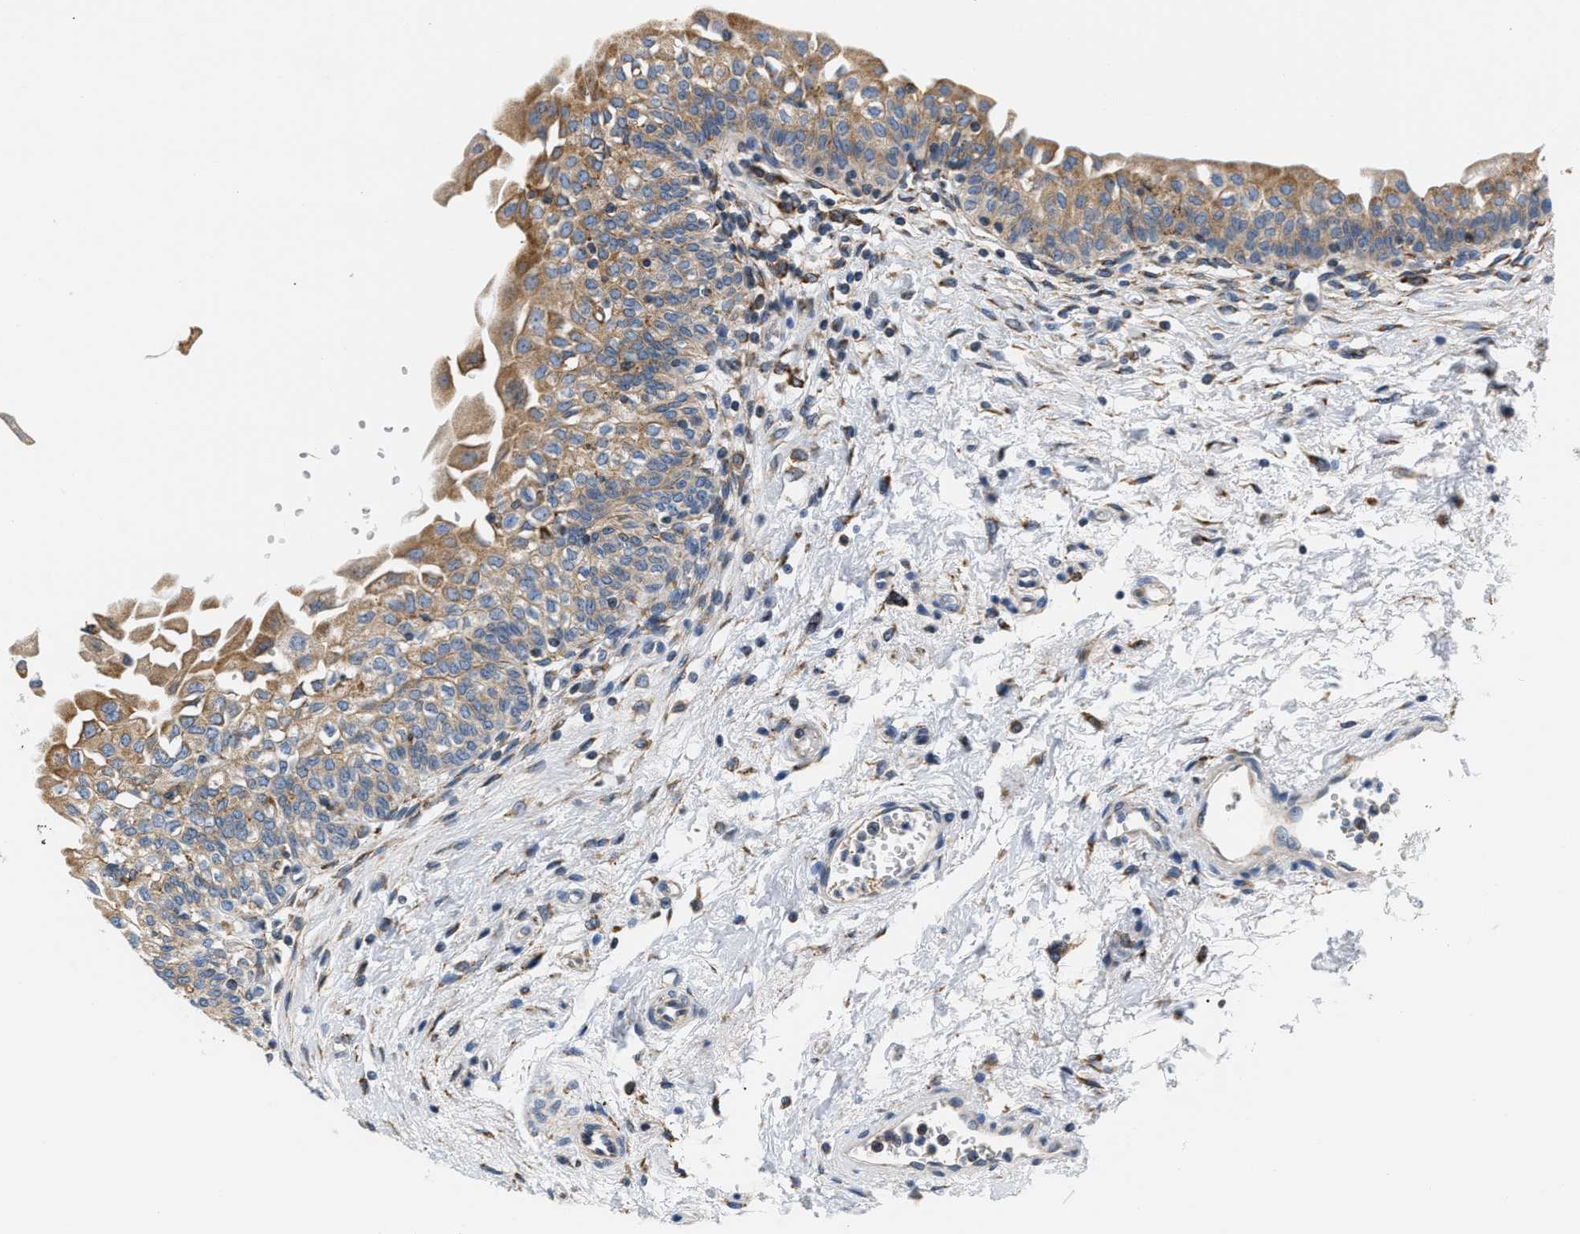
{"staining": {"intensity": "moderate", "quantity": ">75%", "location": "cytoplasmic/membranous"}, "tissue": "urinary bladder", "cell_type": "Urothelial cells", "image_type": "normal", "snomed": [{"axis": "morphology", "description": "Normal tissue, NOS"}, {"axis": "topography", "description": "Urinary bladder"}], "caption": "An immunohistochemistry (IHC) photomicrograph of normal tissue is shown. Protein staining in brown highlights moderate cytoplasmic/membranous positivity in urinary bladder within urothelial cells.", "gene": "HDHD3", "patient": {"sex": "male", "age": 55}}